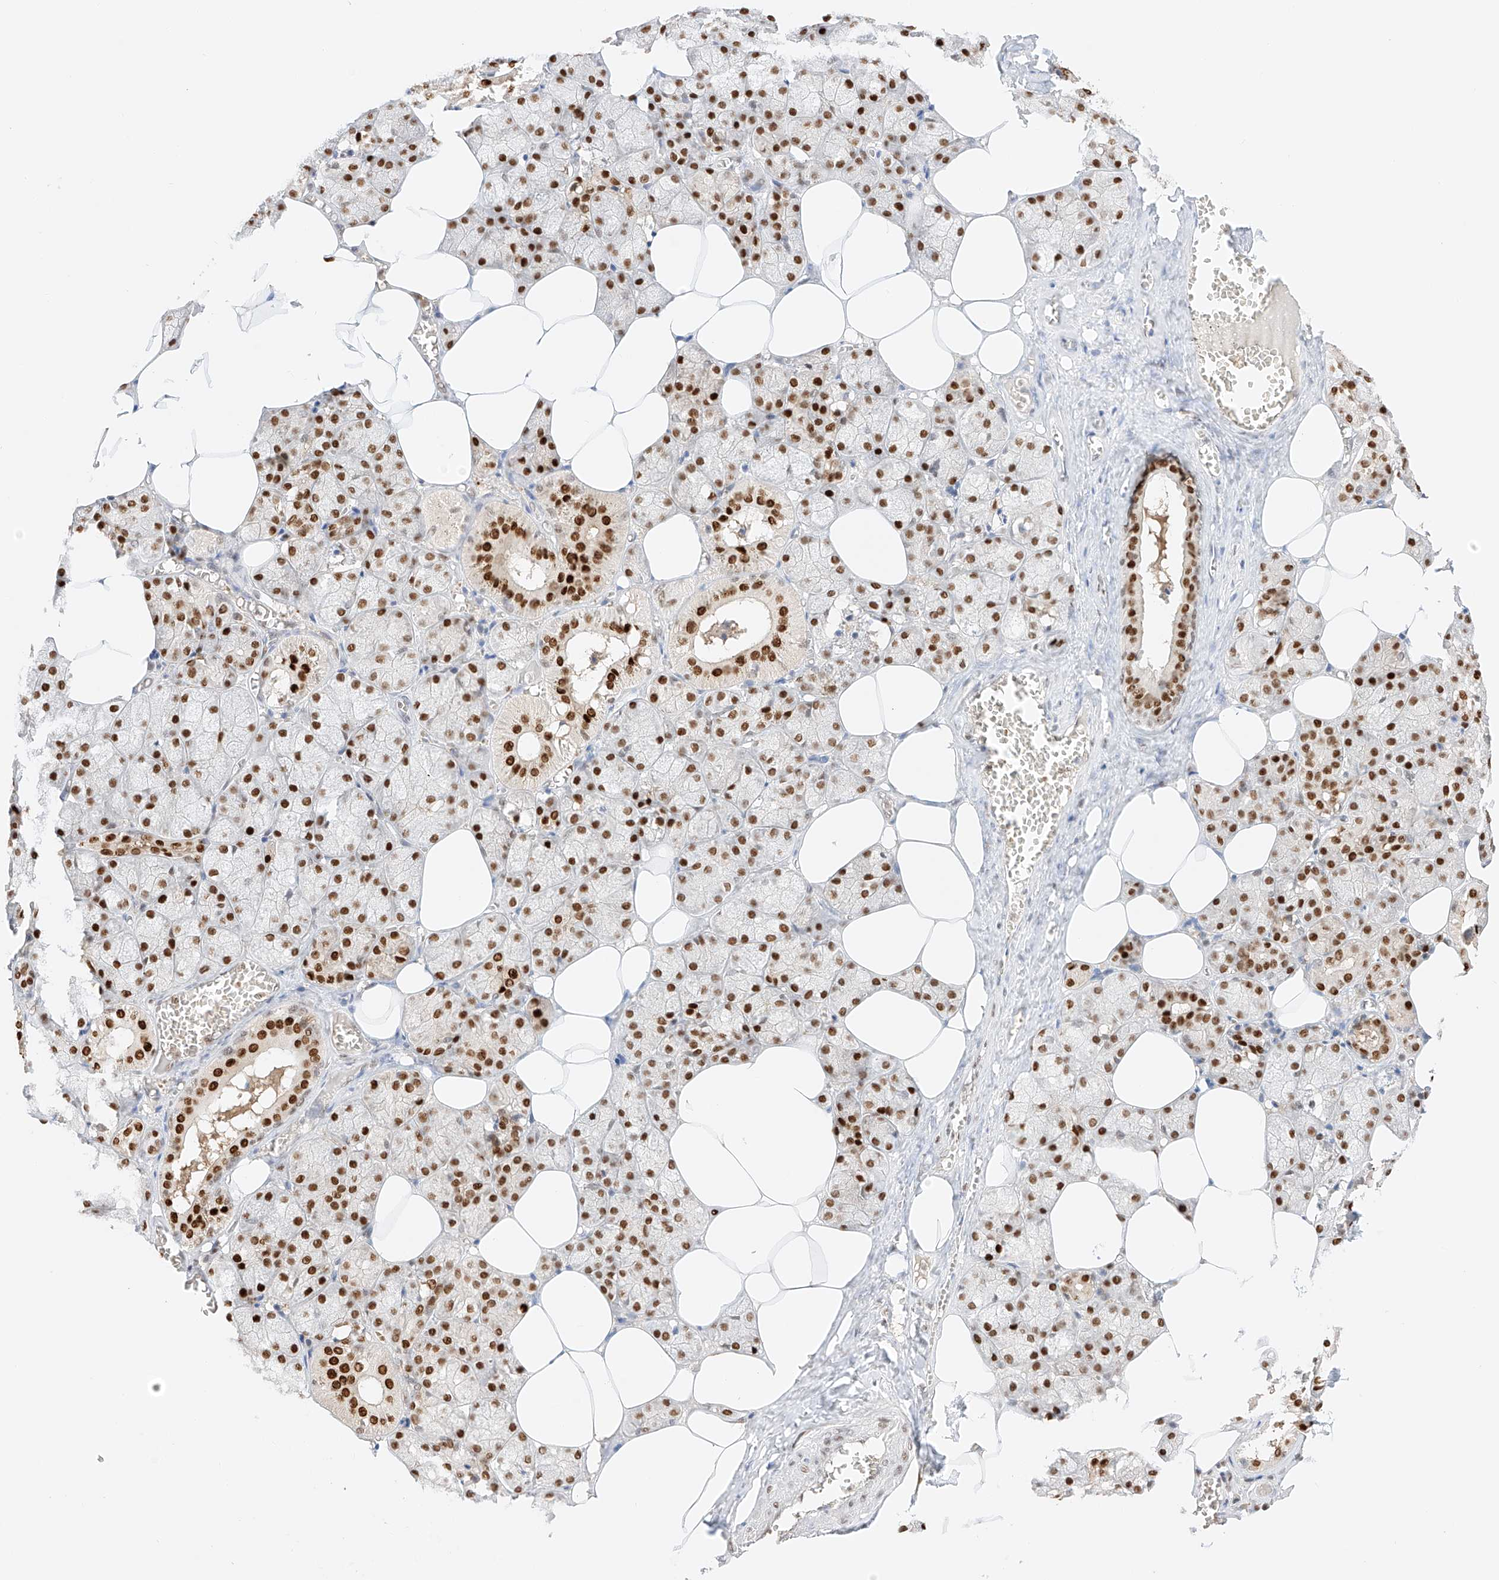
{"staining": {"intensity": "strong", "quantity": ">75%", "location": "nuclear"}, "tissue": "salivary gland", "cell_type": "Glandular cells", "image_type": "normal", "snomed": [{"axis": "morphology", "description": "Normal tissue, NOS"}, {"axis": "topography", "description": "Salivary gland"}], "caption": "Protein positivity by immunohistochemistry (IHC) reveals strong nuclear positivity in about >75% of glandular cells in normal salivary gland. (Brightfield microscopy of DAB IHC at high magnification).", "gene": "APIP", "patient": {"sex": "male", "age": 62}}